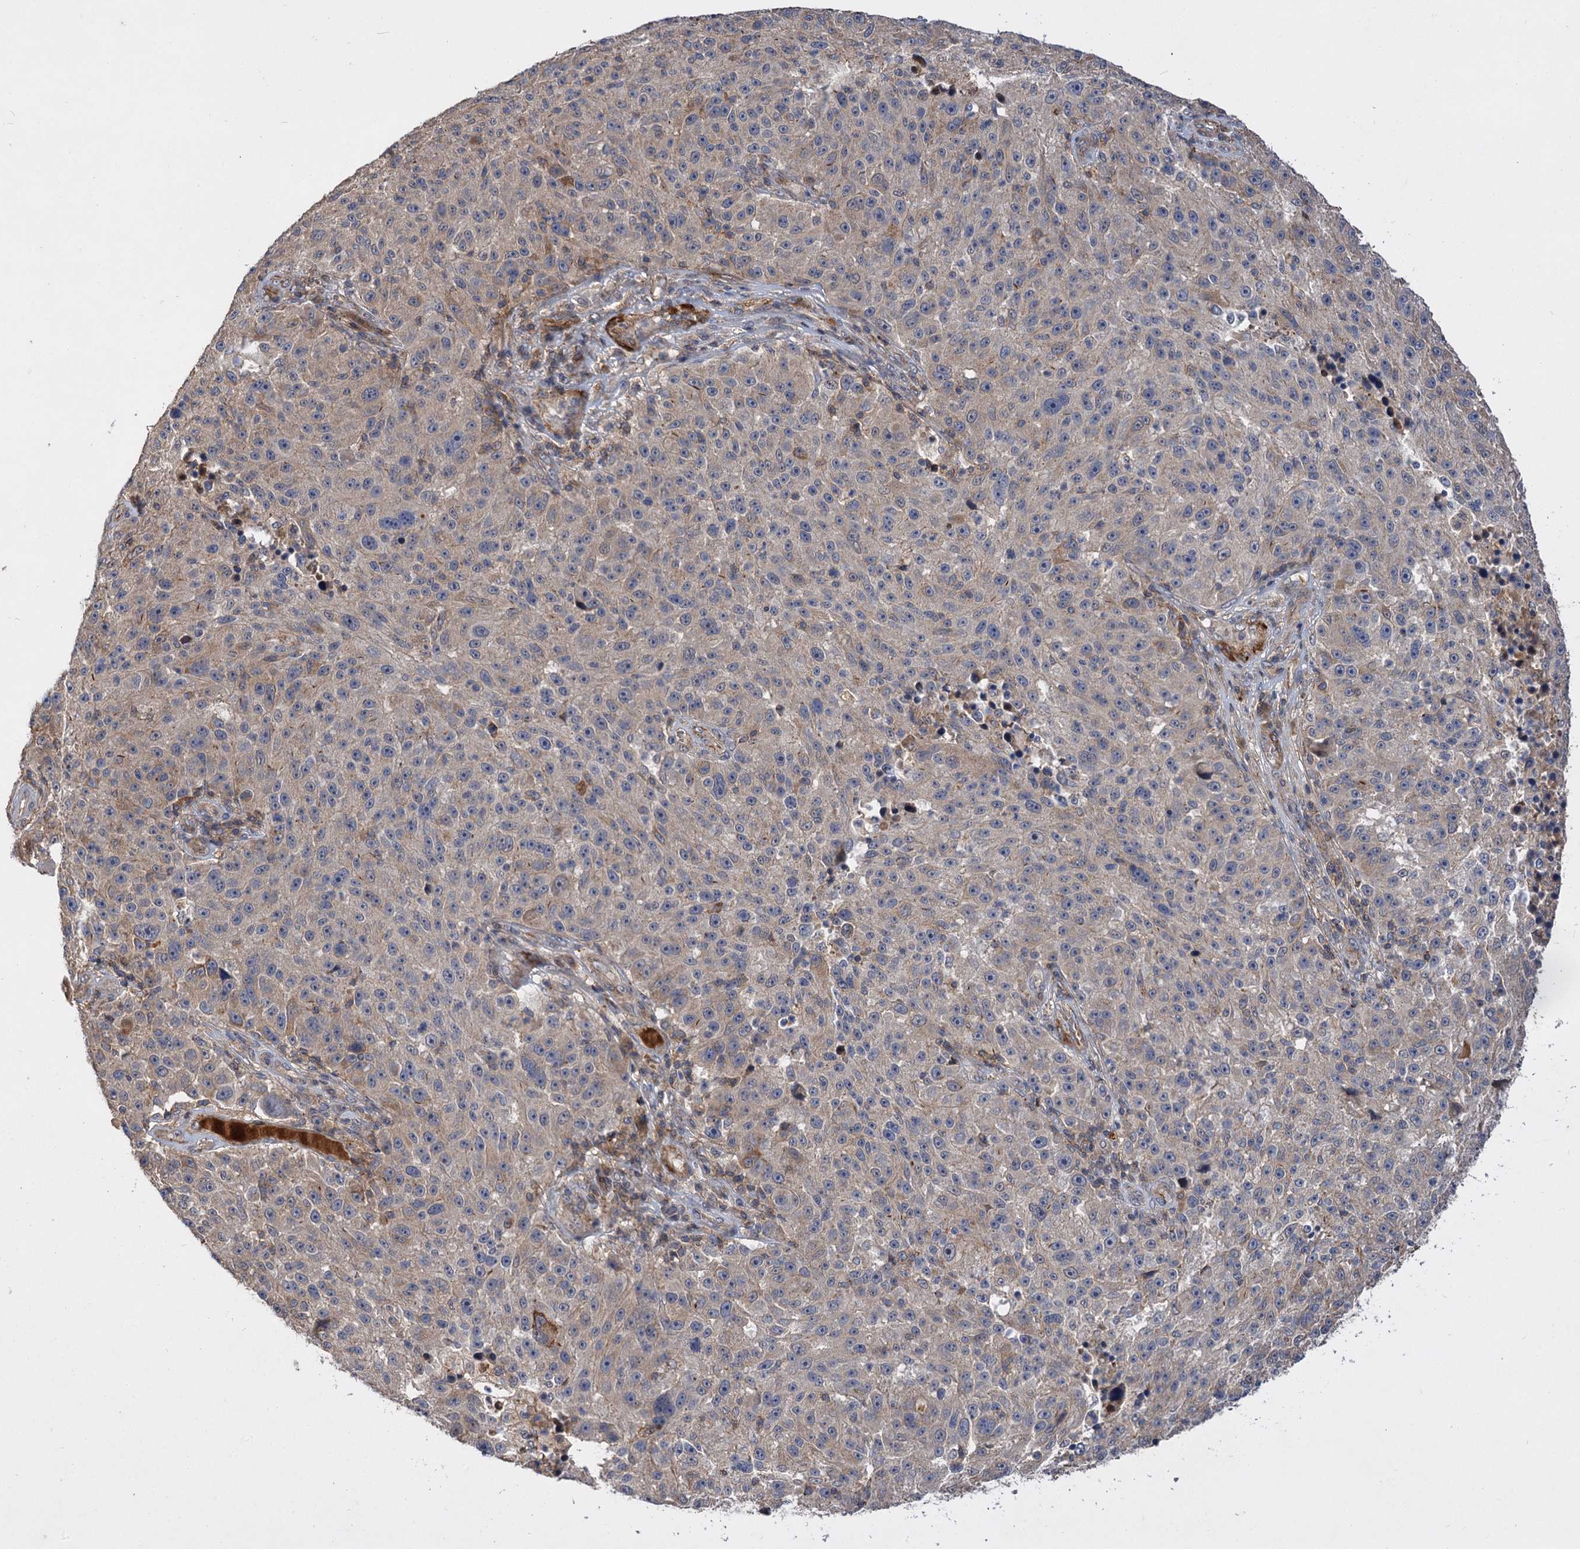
{"staining": {"intensity": "weak", "quantity": "<25%", "location": "cytoplasmic/membranous"}, "tissue": "melanoma", "cell_type": "Tumor cells", "image_type": "cancer", "snomed": [{"axis": "morphology", "description": "Malignant melanoma, NOS"}, {"axis": "topography", "description": "Skin"}], "caption": "Tumor cells show no significant expression in melanoma.", "gene": "FBXW8", "patient": {"sex": "male", "age": 53}}